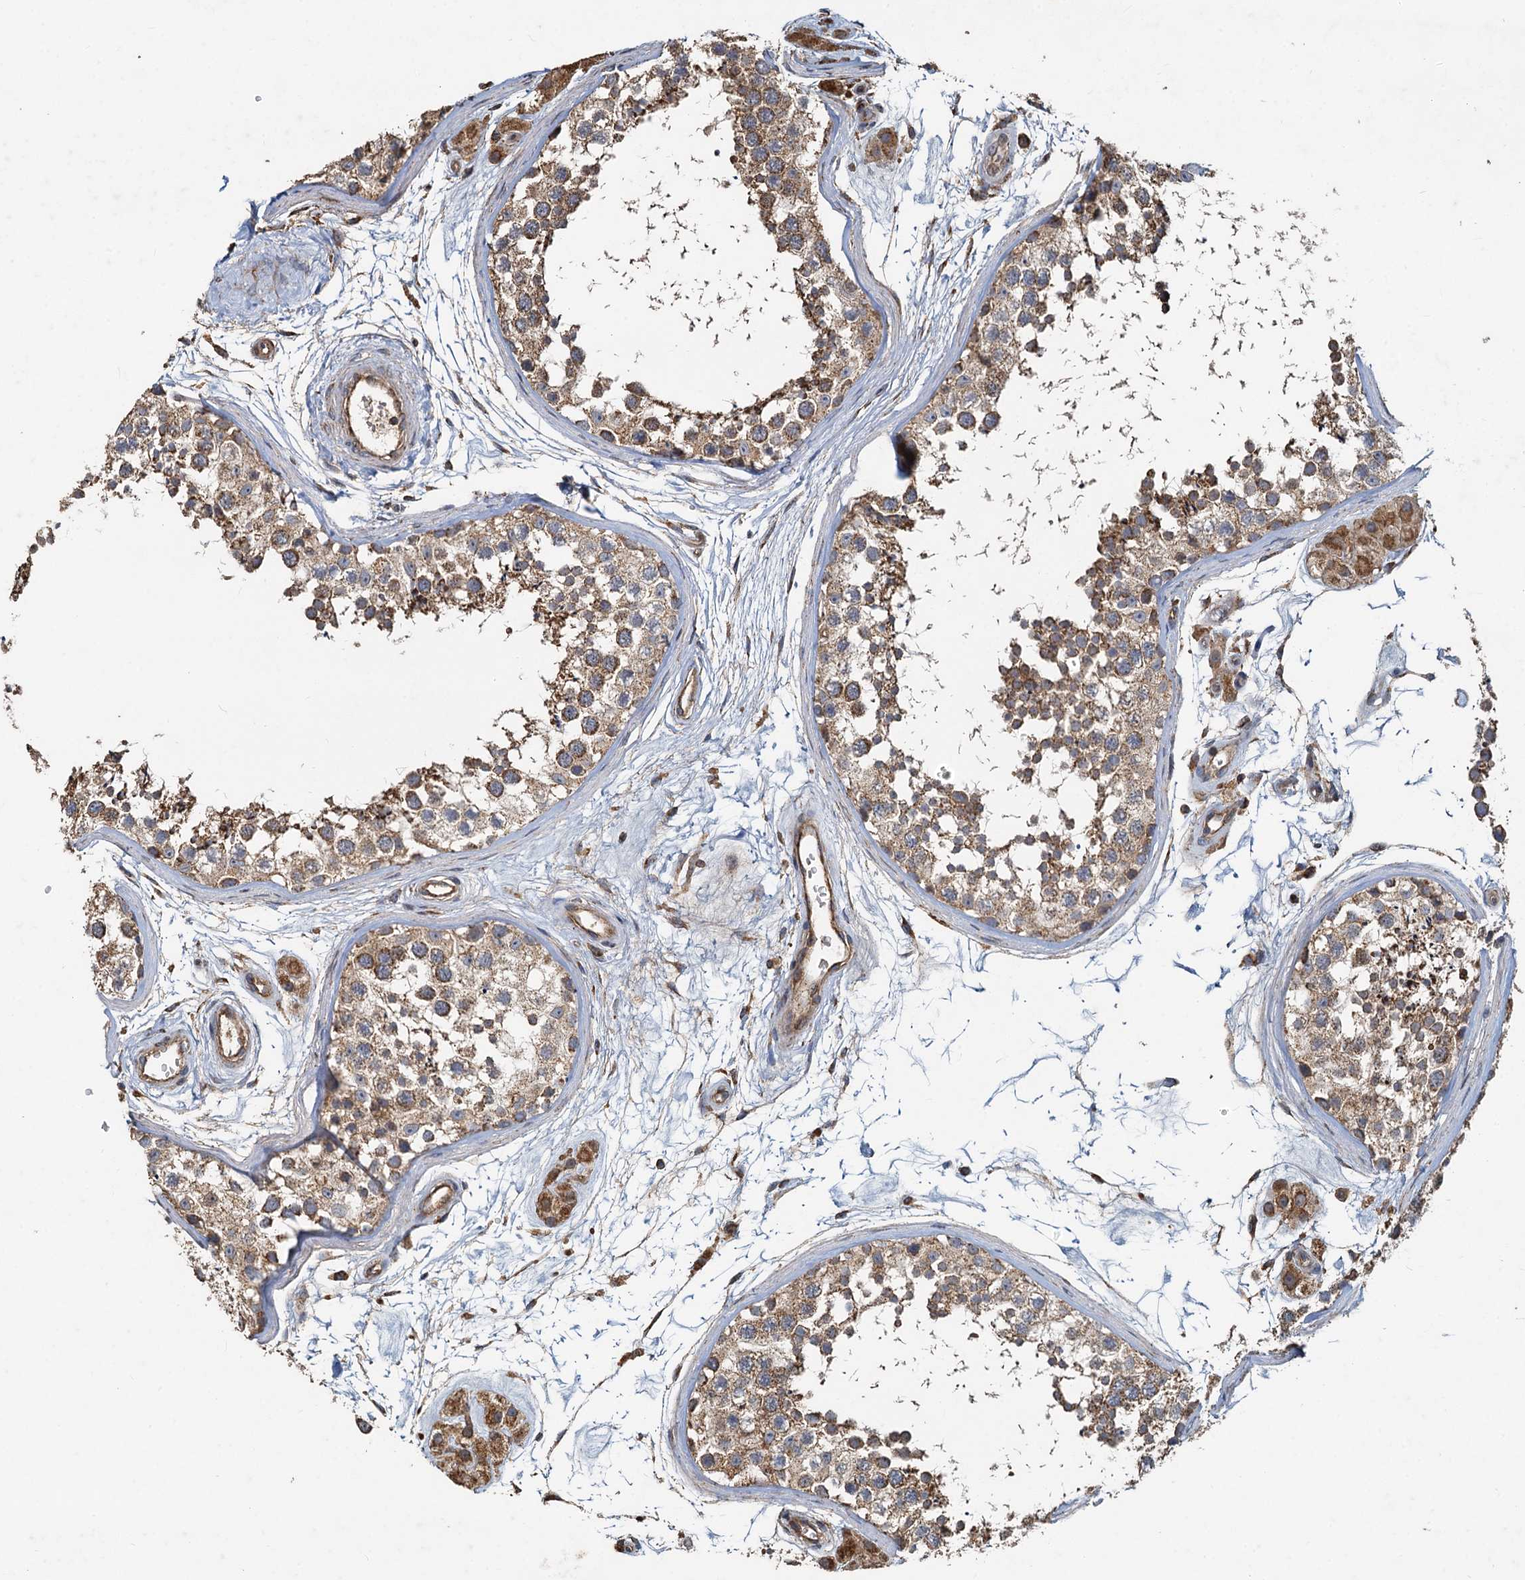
{"staining": {"intensity": "moderate", "quantity": ">75%", "location": "cytoplasmic/membranous"}, "tissue": "testis", "cell_type": "Cells in seminiferous ducts", "image_type": "normal", "snomed": [{"axis": "morphology", "description": "Normal tissue, NOS"}, {"axis": "topography", "description": "Testis"}], "caption": "Immunohistochemical staining of normal testis displays moderate cytoplasmic/membranous protein staining in approximately >75% of cells in seminiferous ducts. The protein is stained brown, and the nuclei are stained in blue (DAB (3,3'-diaminobenzidine) IHC with brightfield microscopy, high magnification).", "gene": "SDS", "patient": {"sex": "male", "age": 56}}